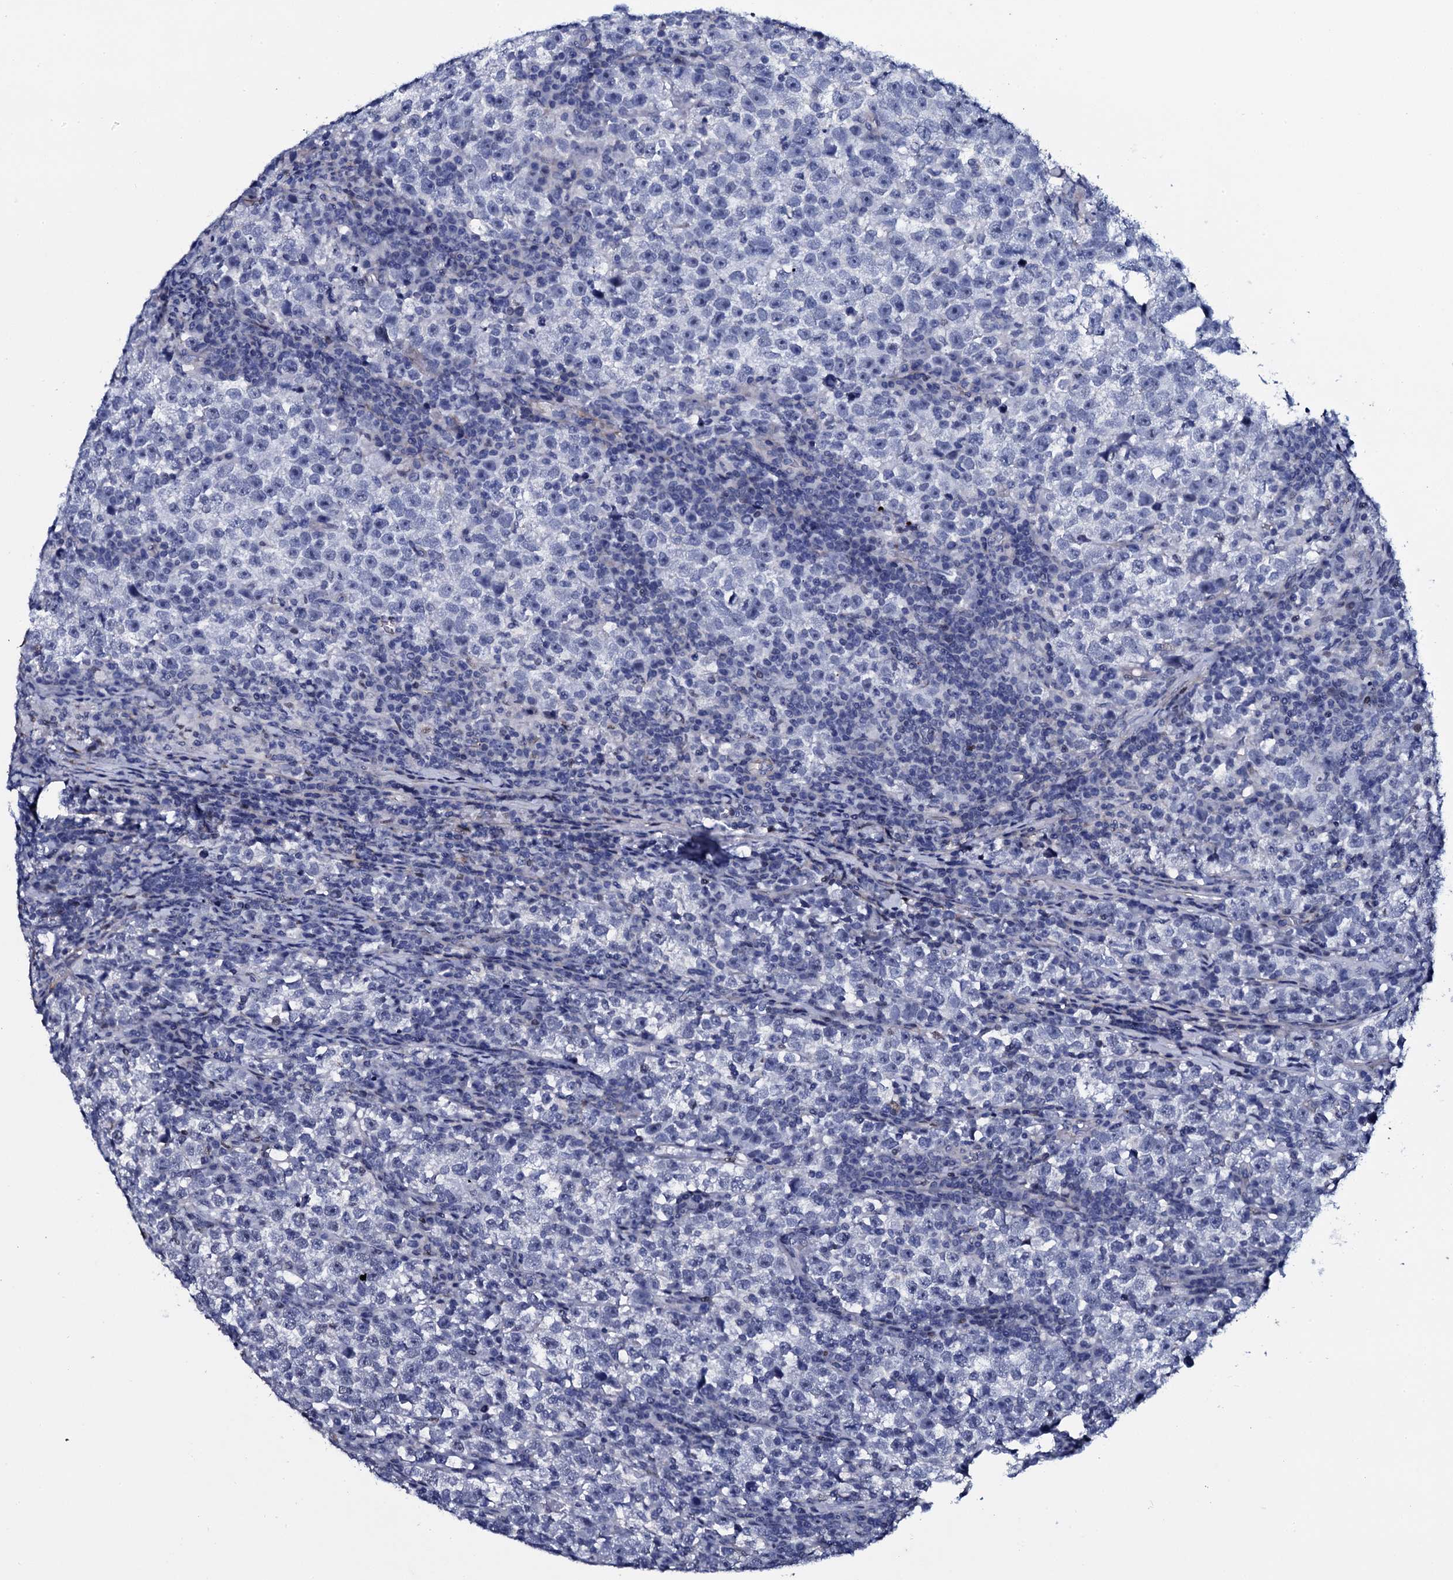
{"staining": {"intensity": "negative", "quantity": "none", "location": "none"}, "tissue": "testis cancer", "cell_type": "Tumor cells", "image_type": "cancer", "snomed": [{"axis": "morphology", "description": "Normal tissue, NOS"}, {"axis": "morphology", "description": "Seminoma, NOS"}, {"axis": "topography", "description": "Testis"}], "caption": "A high-resolution image shows immunohistochemistry staining of testis cancer, which demonstrates no significant staining in tumor cells.", "gene": "NPM2", "patient": {"sex": "male", "age": 43}}